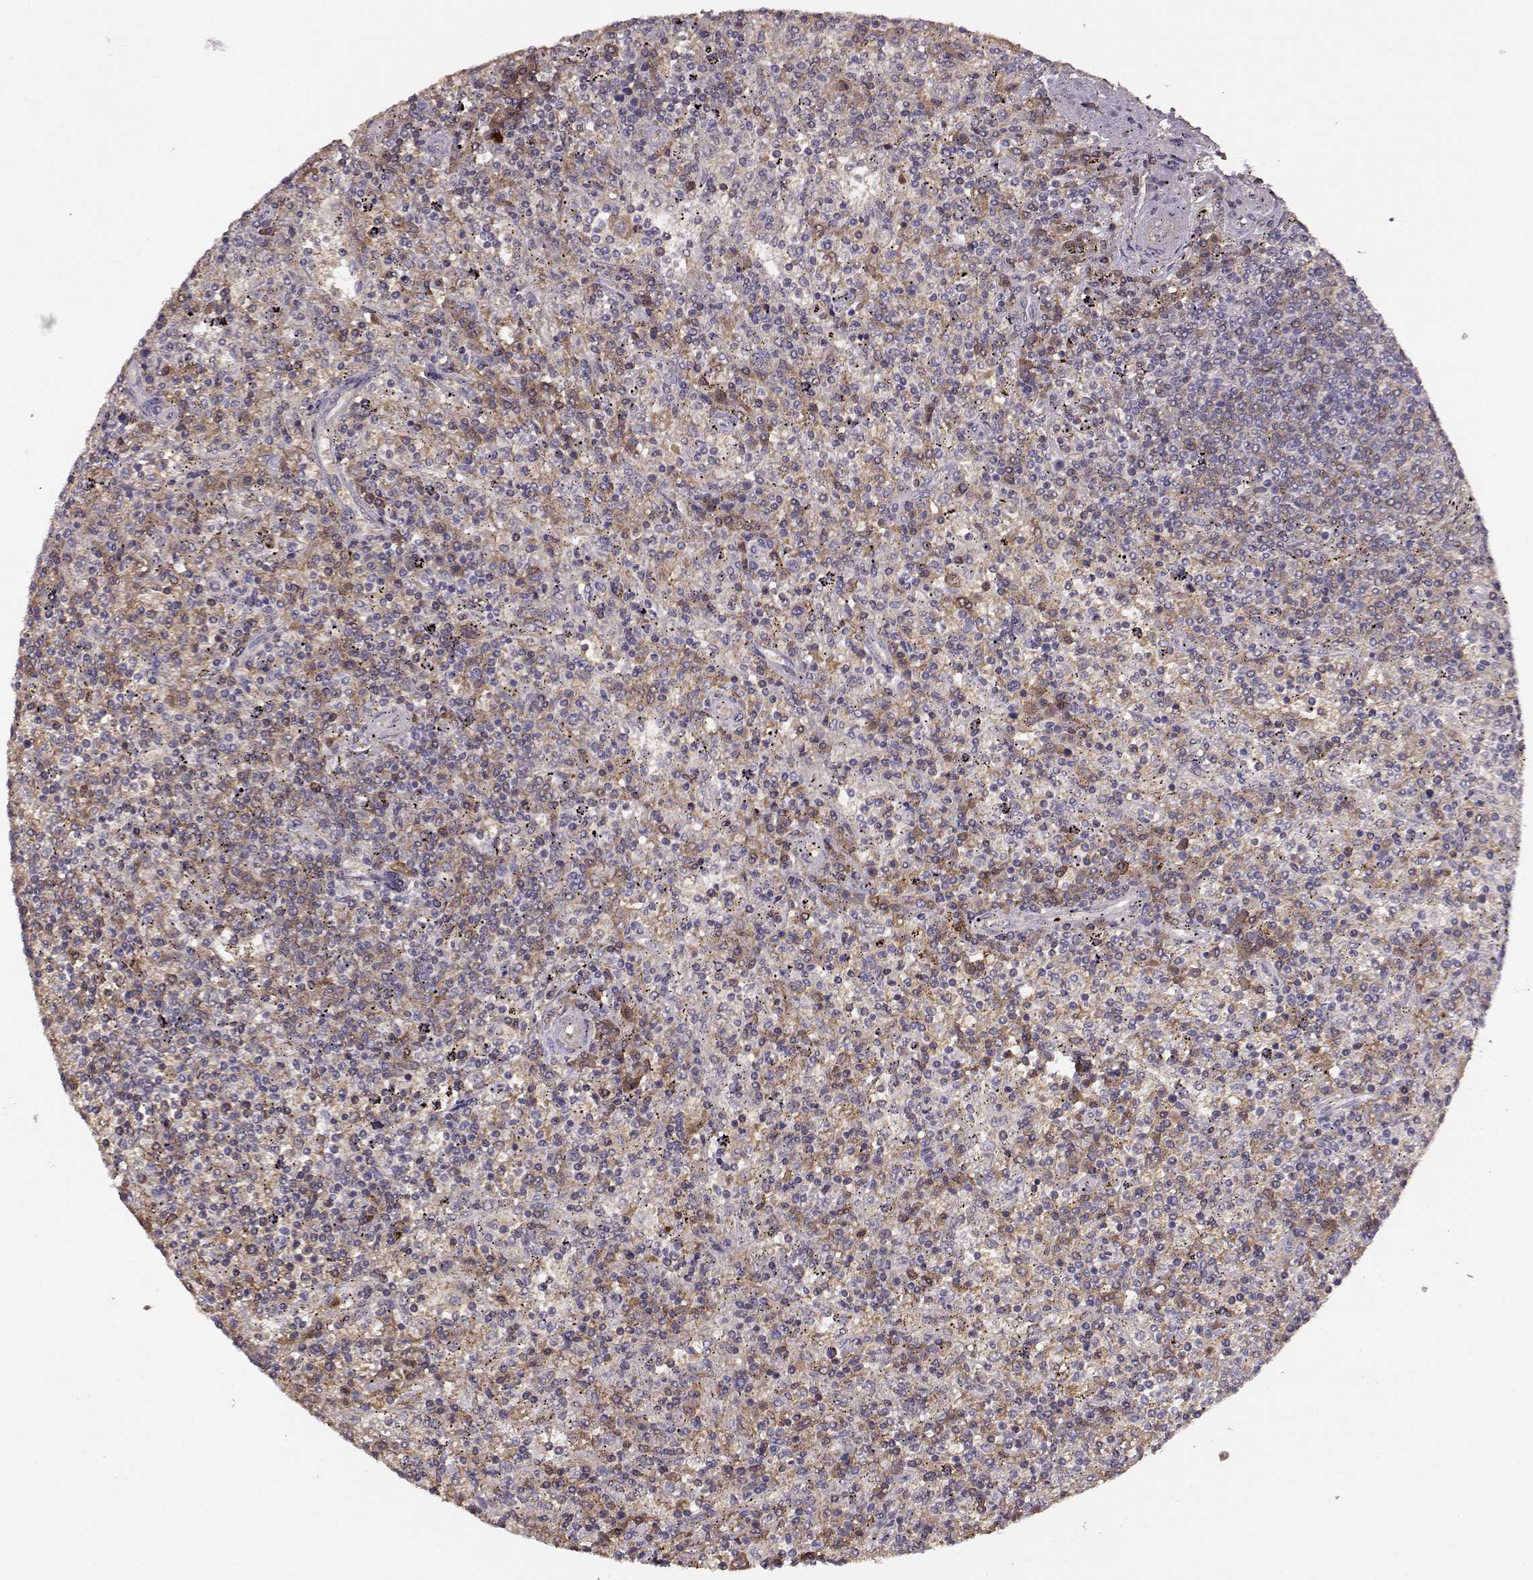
{"staining": {"intensity": "negative", "quantity": "none", "location": "none"}, "tissue": "lymphoma", "cell_type": "Tumor cells", "image_type": "cancer", "snomed": [{"axis": "morphology", "description": "Malignant lymphoma, non-Hodgkin's type, Low grade"}, {"axis": "topography", "description": "Spleen"}], "caption": "This photomicrograph is of lymphoma stained with IHC to label a protein in brown with the nuclei are counter-stained blue. There is no expression in tumor cells.", "gene": "PMCH", "patient": {"sex": "male", "age": 62}}